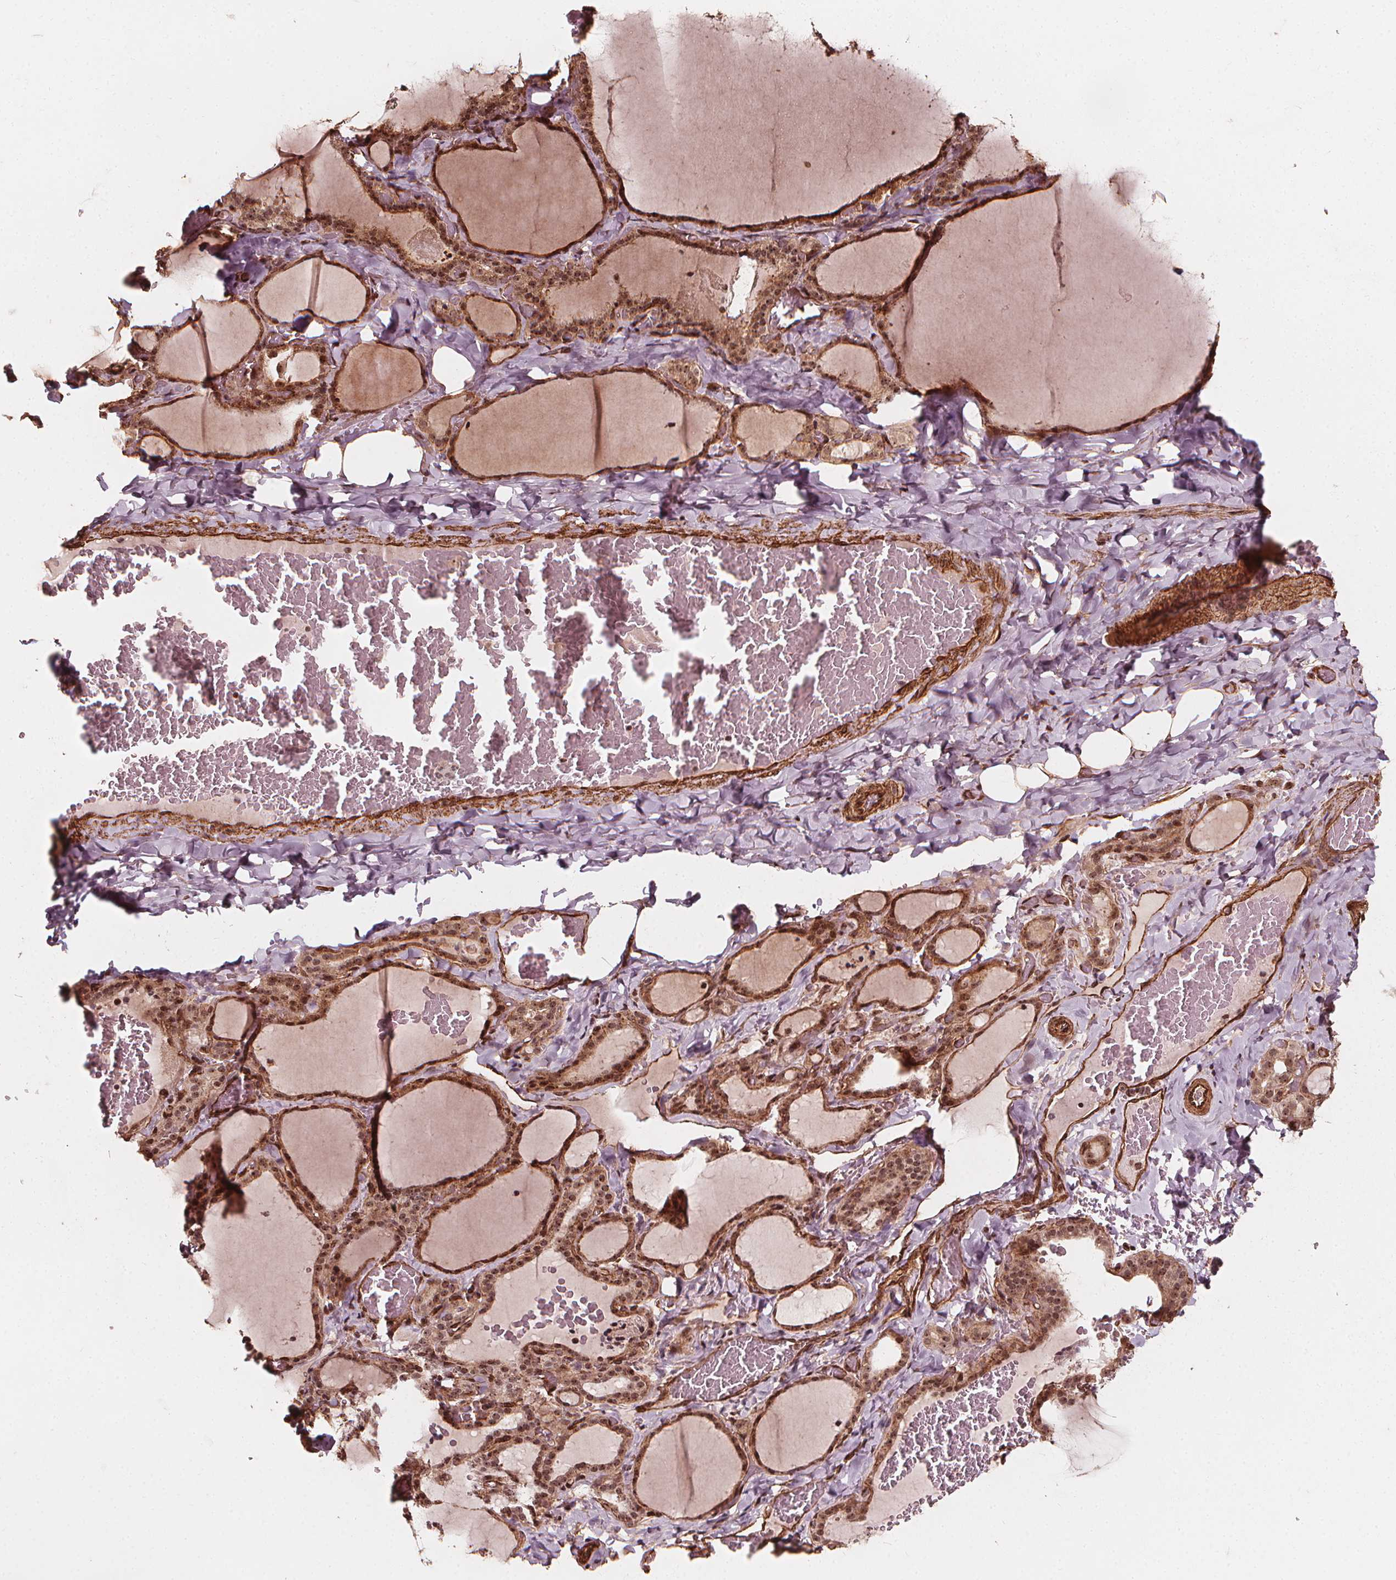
{"staining": {"intensity": "moderate", "quantity": ">75%", "location": "cytoplasmic/membranous,nuclear"}, "tissue": "thyroid gland", "cell_type": "Glandular cells", "image_type": "normal", "snomed": [{"axis": "morphology", "description": "Normal tissue, NOS"}, {"axis": "topography", "description": "Thyroid gland"}], "caption": "A medium amount of moderate cytoplasmic/membranous,nuclear expression is seen in about >75% of glandular cells in normal thyroid gland.", "gene": "EXOSC9", "patient": {"sex": "female", "age": 22}}